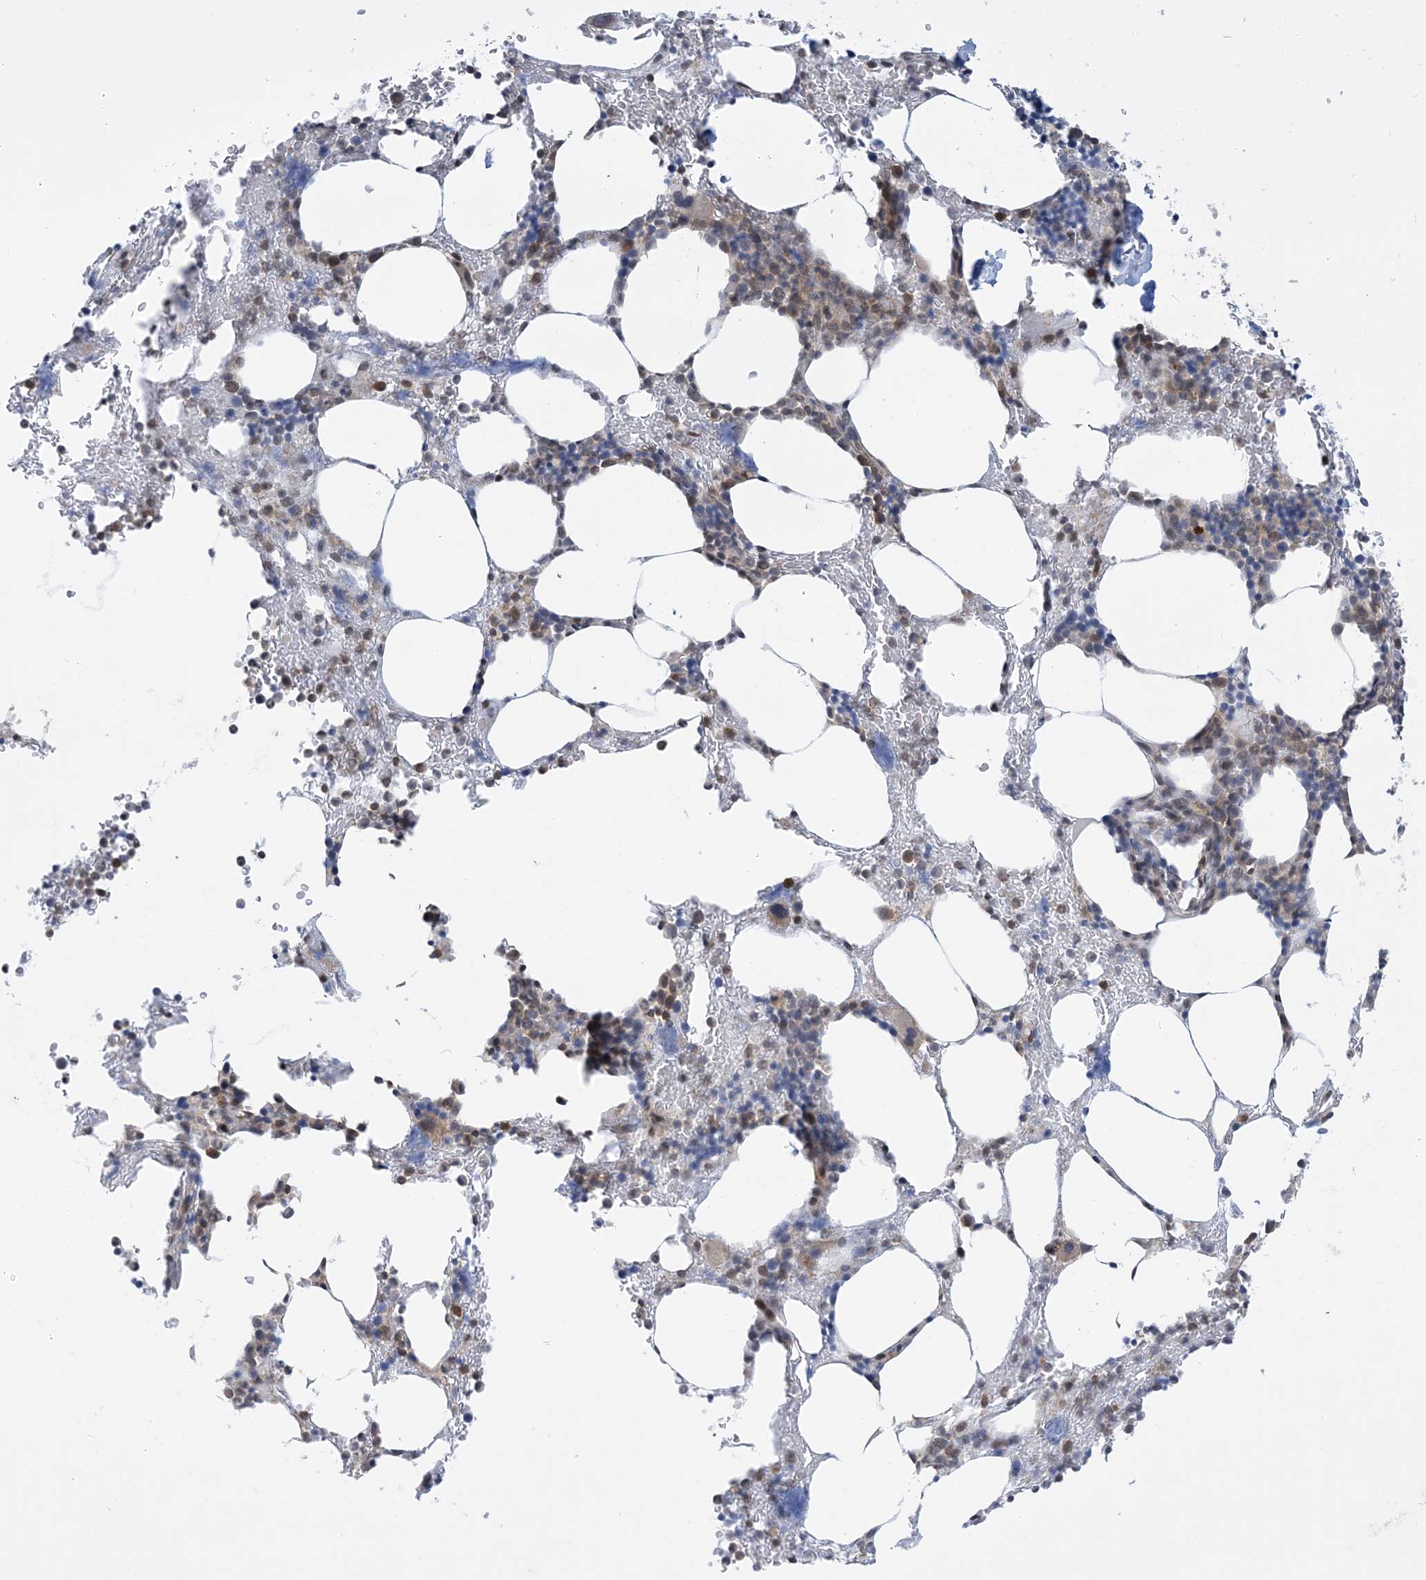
{"staining": {"intensity": "moderate", "quantity": "<25%", "location": "cytoplasmic/membranous"}, "tissue": "bone marrow", "cell_type": "Hematopoietic cells", "image_type": "normal", "snomed": [{"axis": "morphology", "description": "Normal tissue, NOS"}, {"axis": "topography", "description": "Bone marrow"}], "caption": "Immunohistochemical staining of normal human bone marrow exhibits moderate cytoplasmic/membranous protein staining in approximately <25% of hematopoietic cells. (Stains: DAB (3,3'-diaminobenzidine) in brown, nuclei in blue, Microscopy: brightfield microscopy at high magnification).", "gene": "CASP4", "patient": {"sex": "male"}}